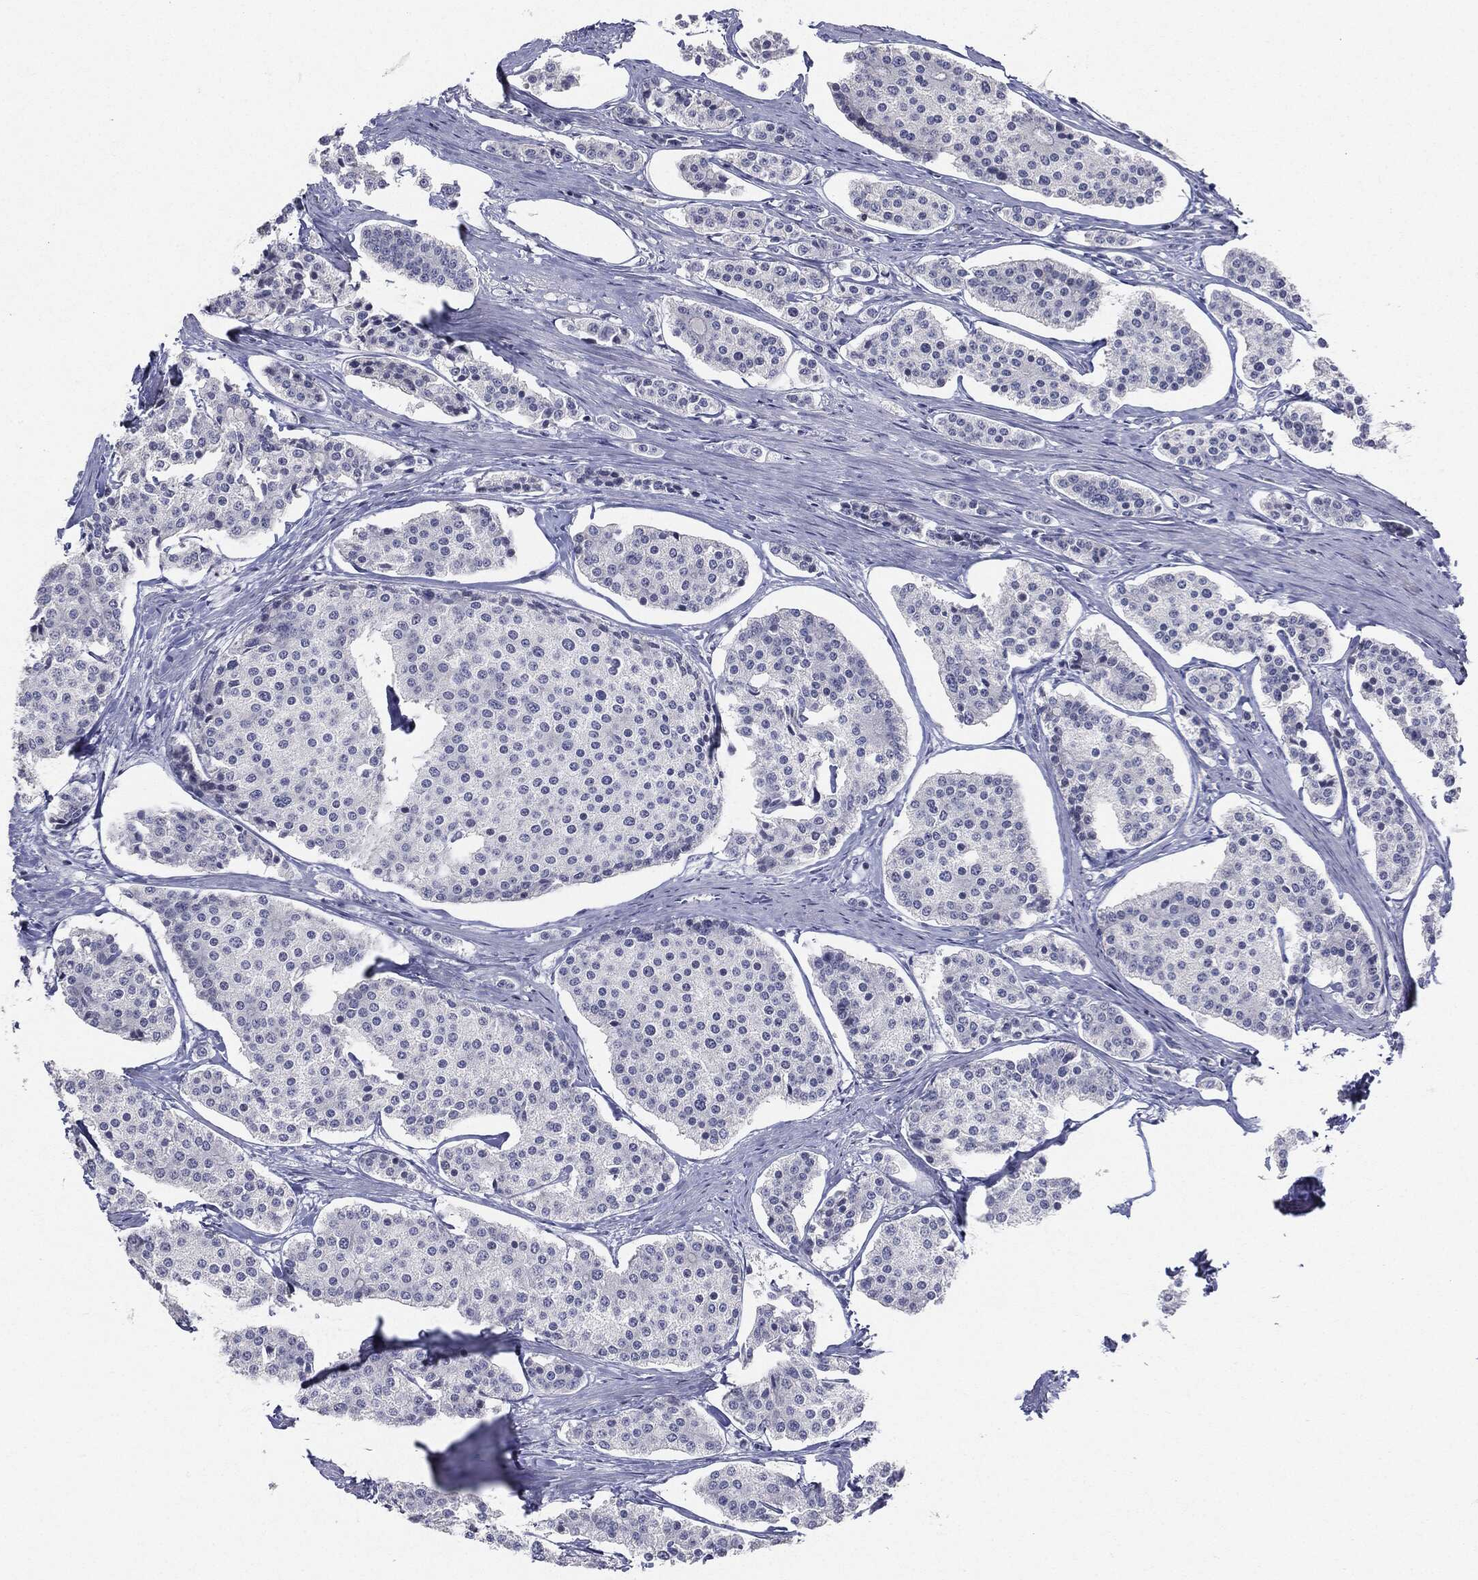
{"staining": {"intensity": "negative", "quantity": "none", "location": "none"}, "tissue": "carcinoid", "cell_type": "Tumor cells", "image_type": "cancer", "snomed": [{"axis": "morphology", "description": "Carcinoid, malignant, NOS"}, {"axis": "topography", "description": "Small intestine"}], "caption": "Human carcinoid stained for a protein using immunohistochemistry shows no positivity in tumor cells.", "gene": "CGB1", "patient": {"sex": "female", "age": 65}}